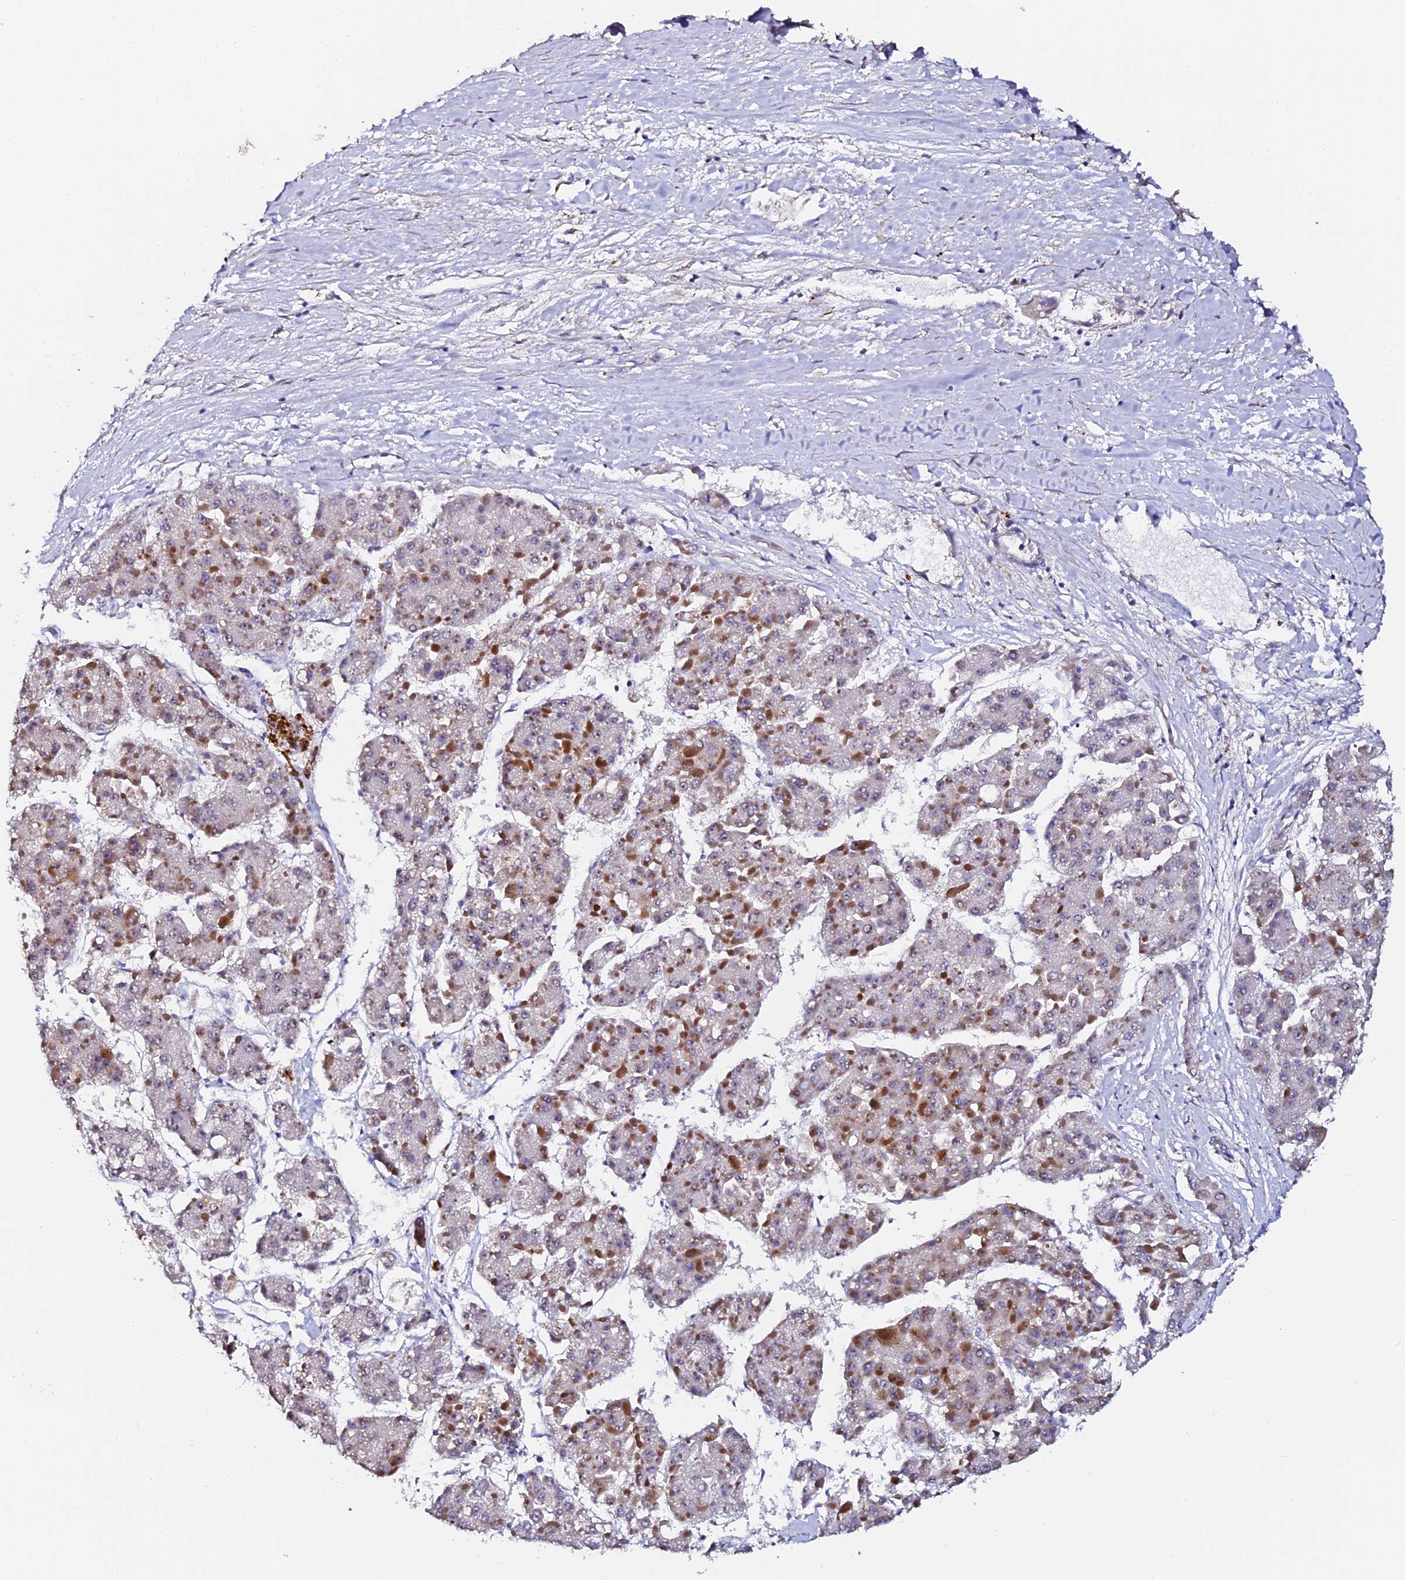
{"staining": {"intensity": "negative", "quantity": "none", "location": "none"}, "tissue": "liver cancer", "cell_type": "Tumor cells", "image_type": "cancer", "snomed": [{"axis": "morphology", "description": "Carcinoma, Hepatocellular, NOS"}, {"axis": "topography", "description": "Liver"}], "caption": "A photomicrograph of human liver hepatocellular carcinoma is negative for staining in tumor cells.", "gene": "GPN3", "patient": {"sex": "female", "age": 73}}